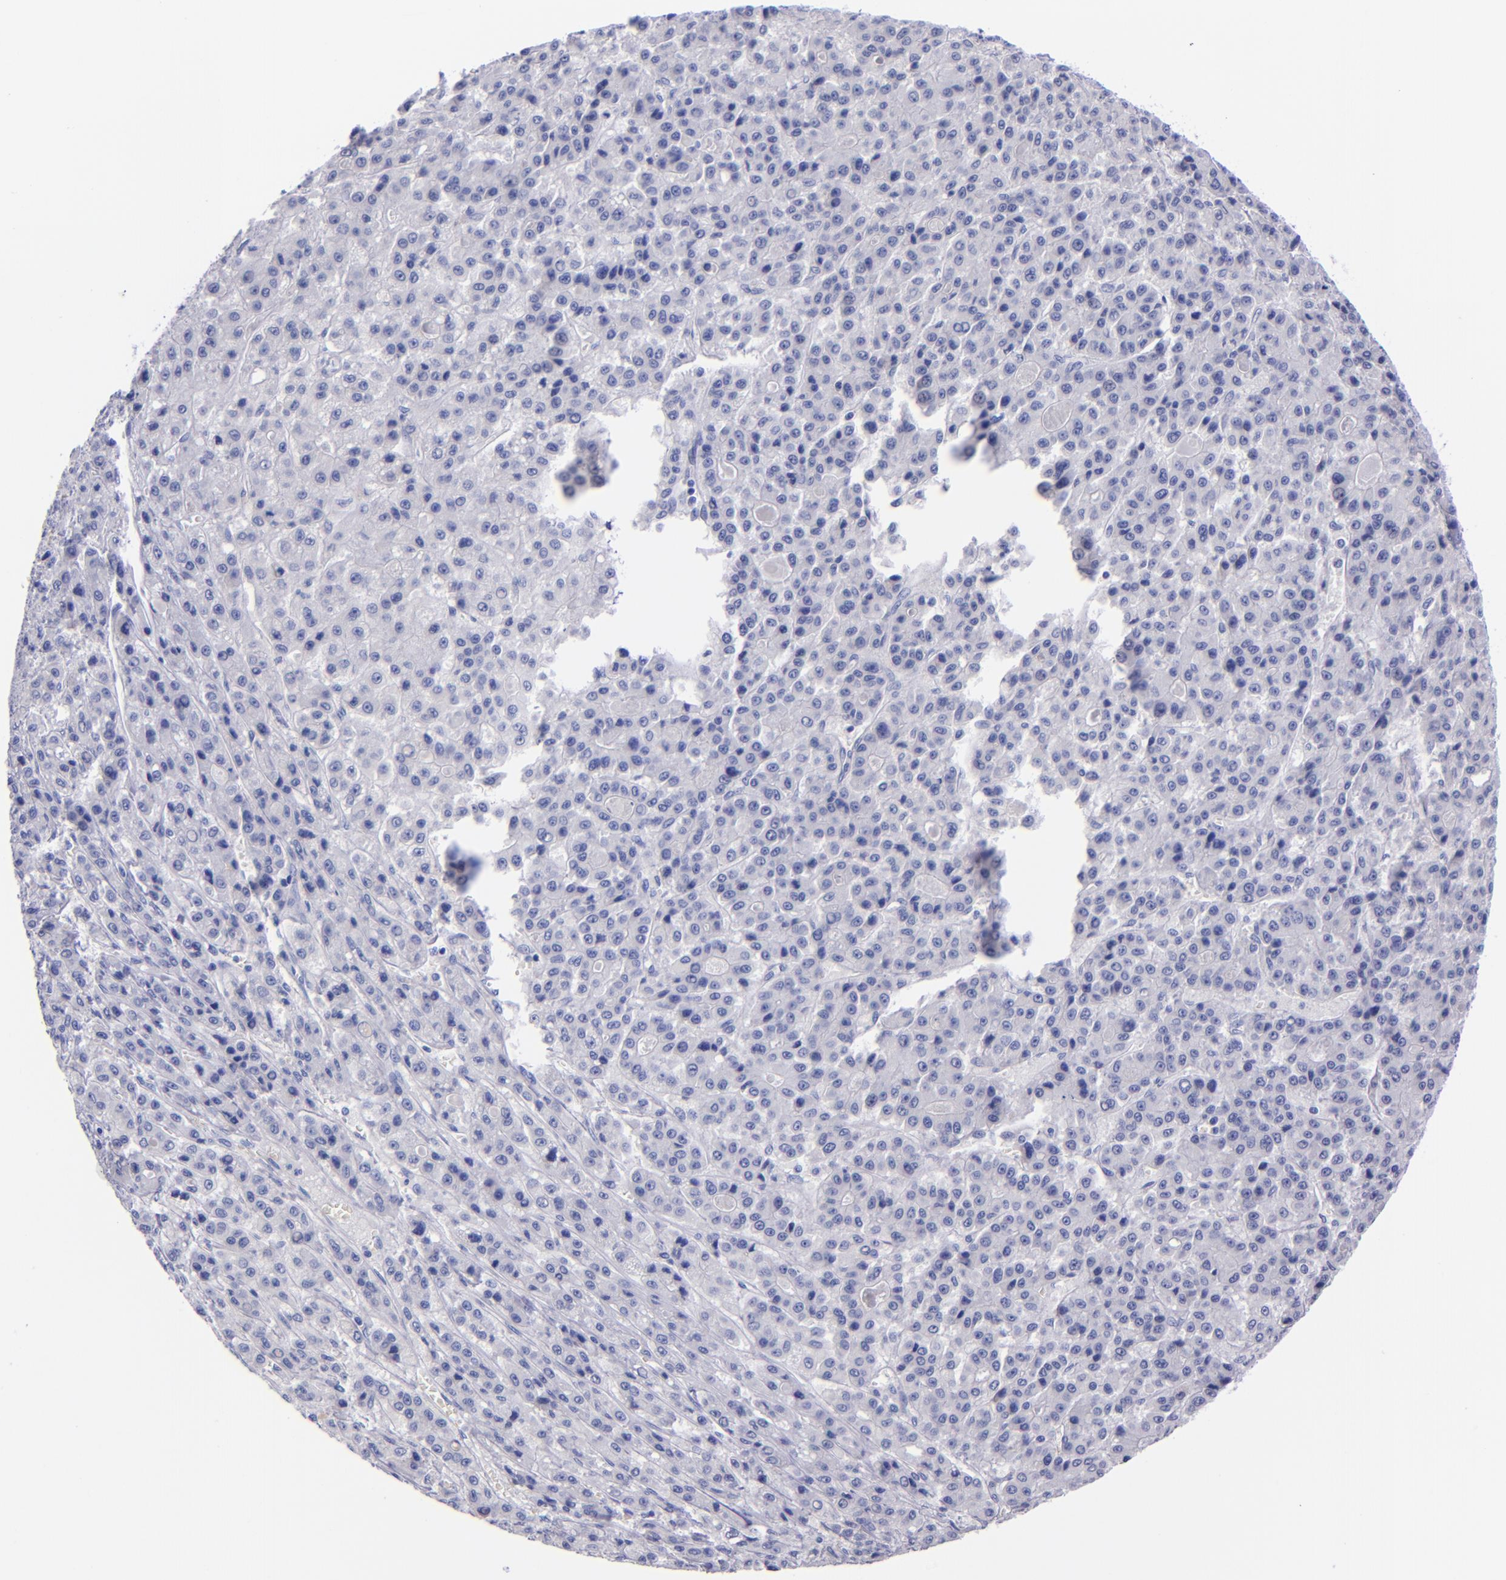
{"staining": {"intensity": "negative", "quantity": "none", "location": "none"}, "tissue": "liver cancer", "cell_type": "Tumor cells", "image_type": "cancer", "snomed": [{"axis": "morphology", "description": "Carcinoma, Hepatocellular, NOS"}, {"axis": "topography", "description": "Liver"}], "caption": "DAB immunohistochemical staining of liver cancer reveals no significant positivity in tumor cells. (Stains: DAB (3,3'-diaminobenzidine) IHC with hematoxylin counter stain, Microscopy: brightfield microscopy at high magnification).", "gene": "SV2A", "patient": {"sex": "male", "age": 70}}